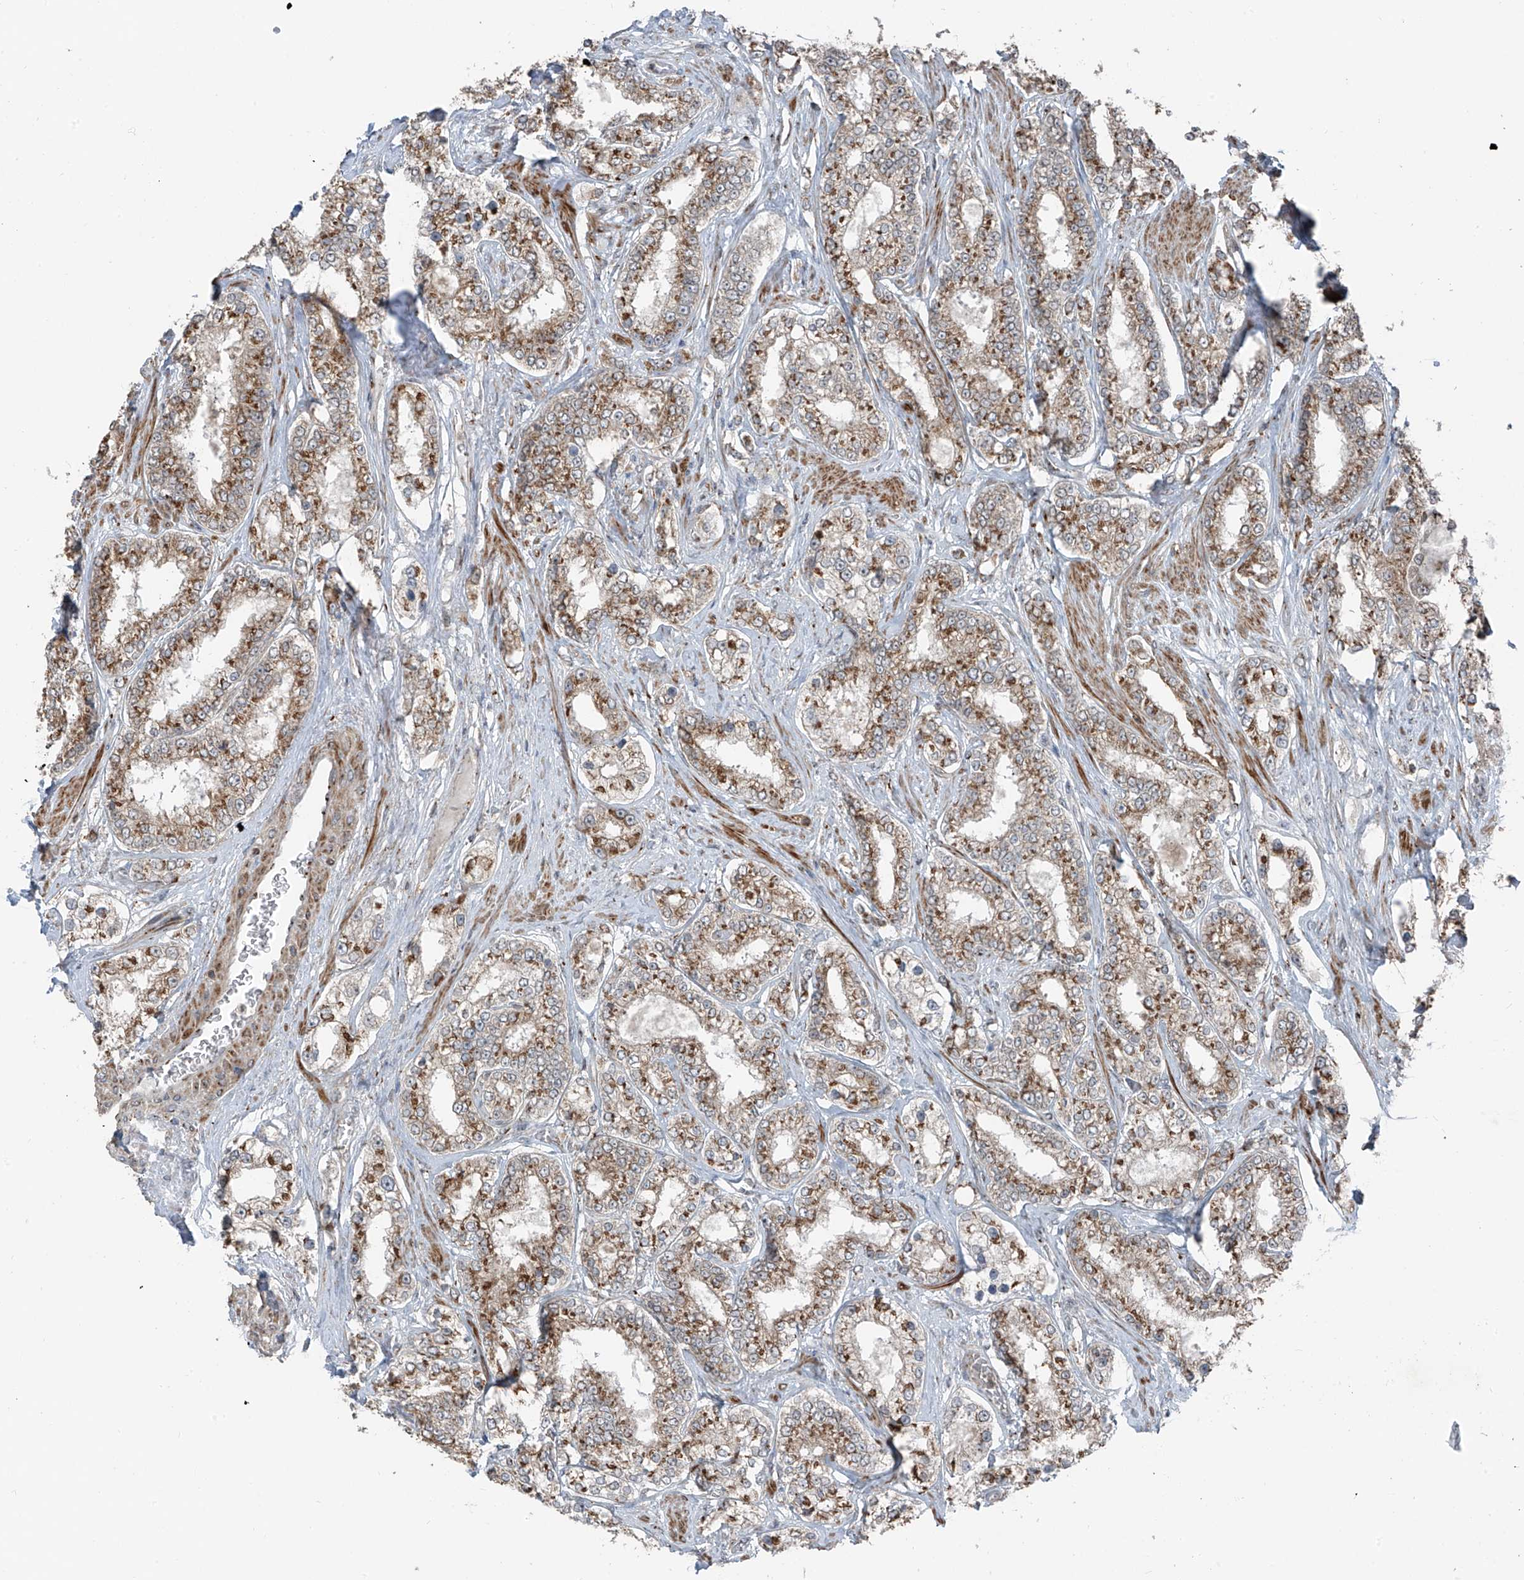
{"staining": {"intensity": "moderate", "quantity": ">75%", "location": "cytoplasmic/membranous"}, "tissue": "prostate cancer", "cell_type": "Tumor cells", "image_type": "cancer", "snomed": [{"axis": "morphology", "description": "Normal tissue, NOS"}, {"axis": "morphology", "description": "Adenocarcinoma, High grade"}, {"axis": "topography", "description": "Prostate"}], "caption": "The immunohistochemical stain highlights moderate cytoplasmic/membranous expression in tumor cells of prostate cancer tissue.", "gene": "ERLEC1", "patient": {"sex": "male", "age": 83}}